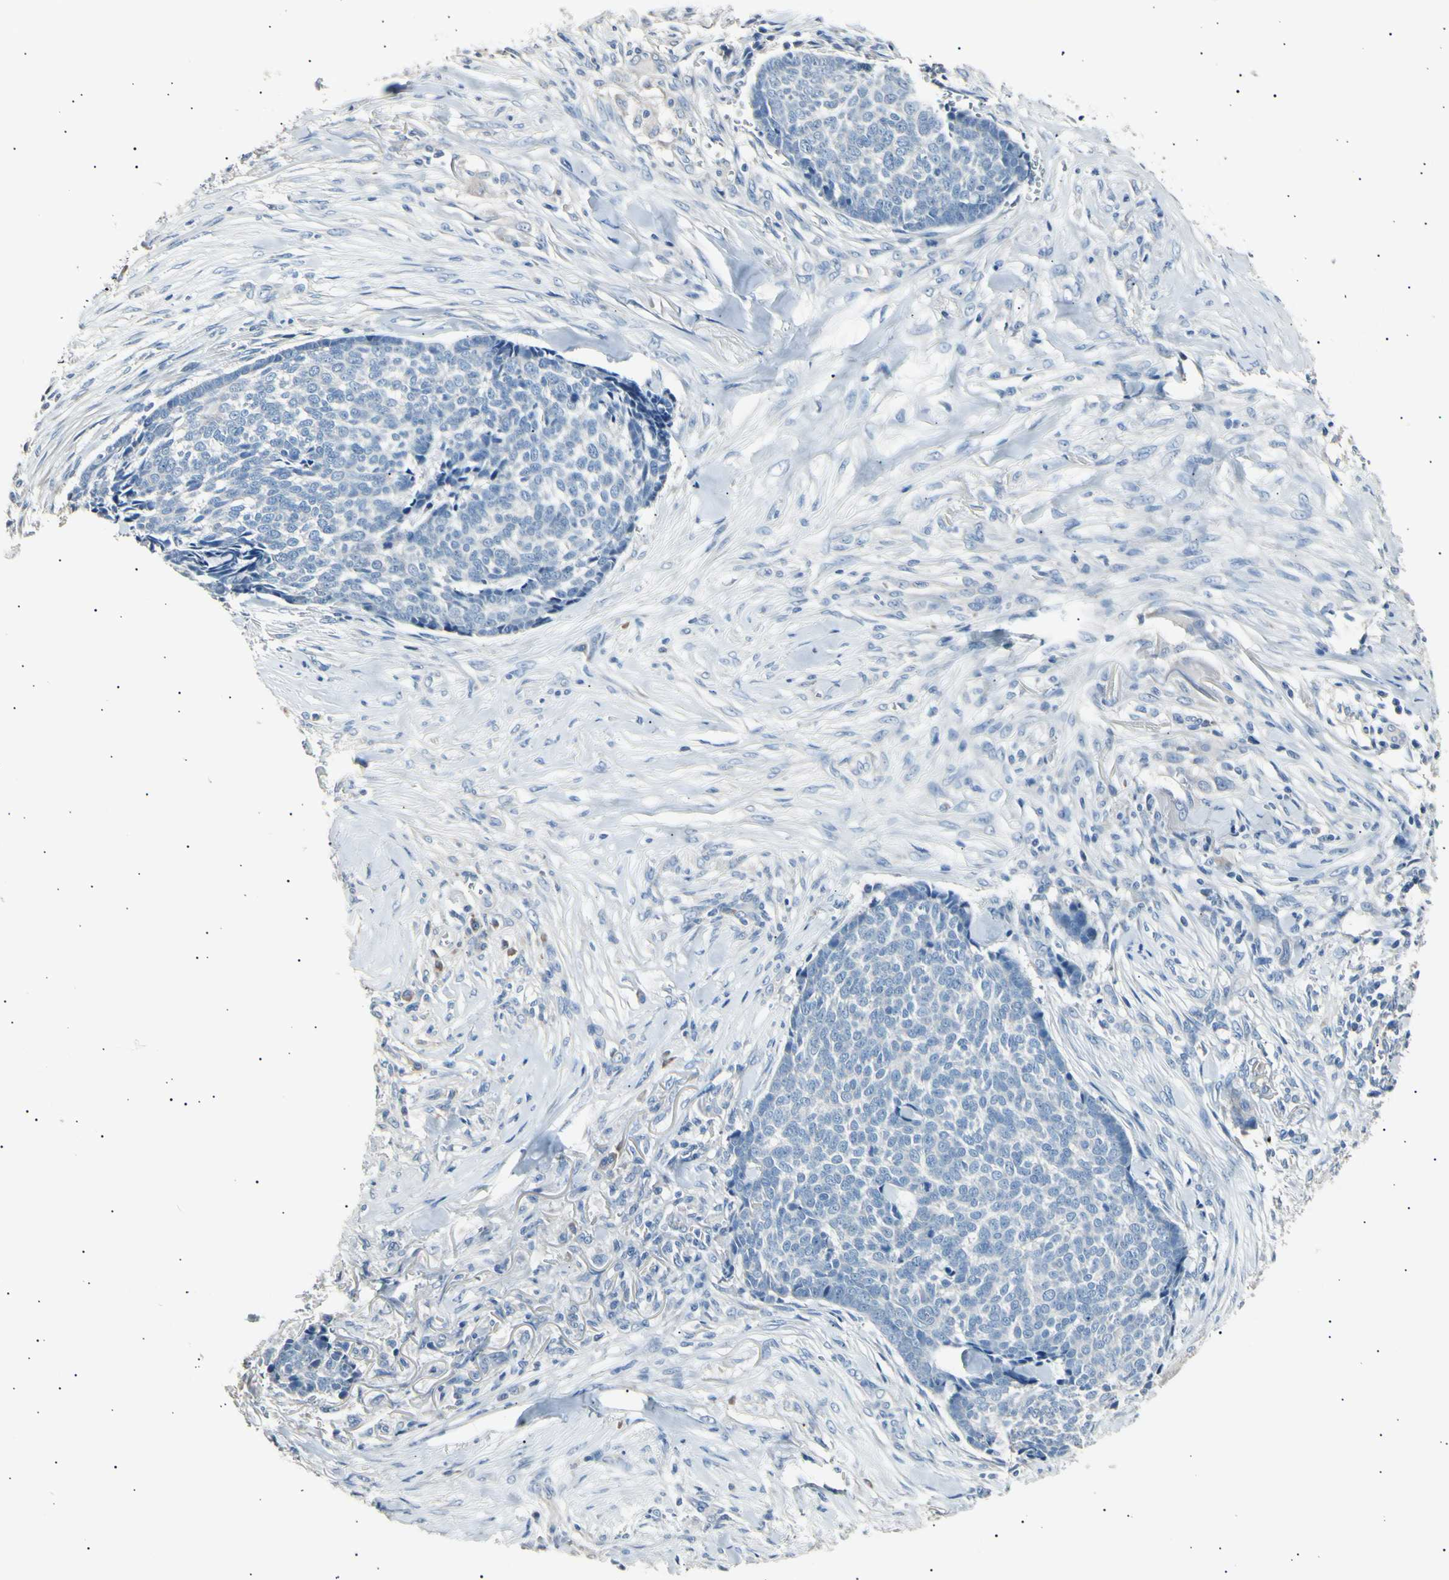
{"staining": {"intensity": "negative", "quantity": "none", "location": "none"}, "tissue": "skin cancer", "cell_type": "Tumor cells", "image_type": "cancer", "snomed": [{"axis": "morphology", "description": "Basal cell carcinoma"}, {"axis": "topography", "description": "Skin"}], "caption": "High magnification brightfield microscopy of skin cancer (basal cell carcinoma) stained with DAB (3,3'-diaminobenzidine) (brown) and counterstained with hematoxylin (blue): tumor cells show no significant expression.", "gene": "LDLR", "patient": {"sex": "male", "age": 84}}